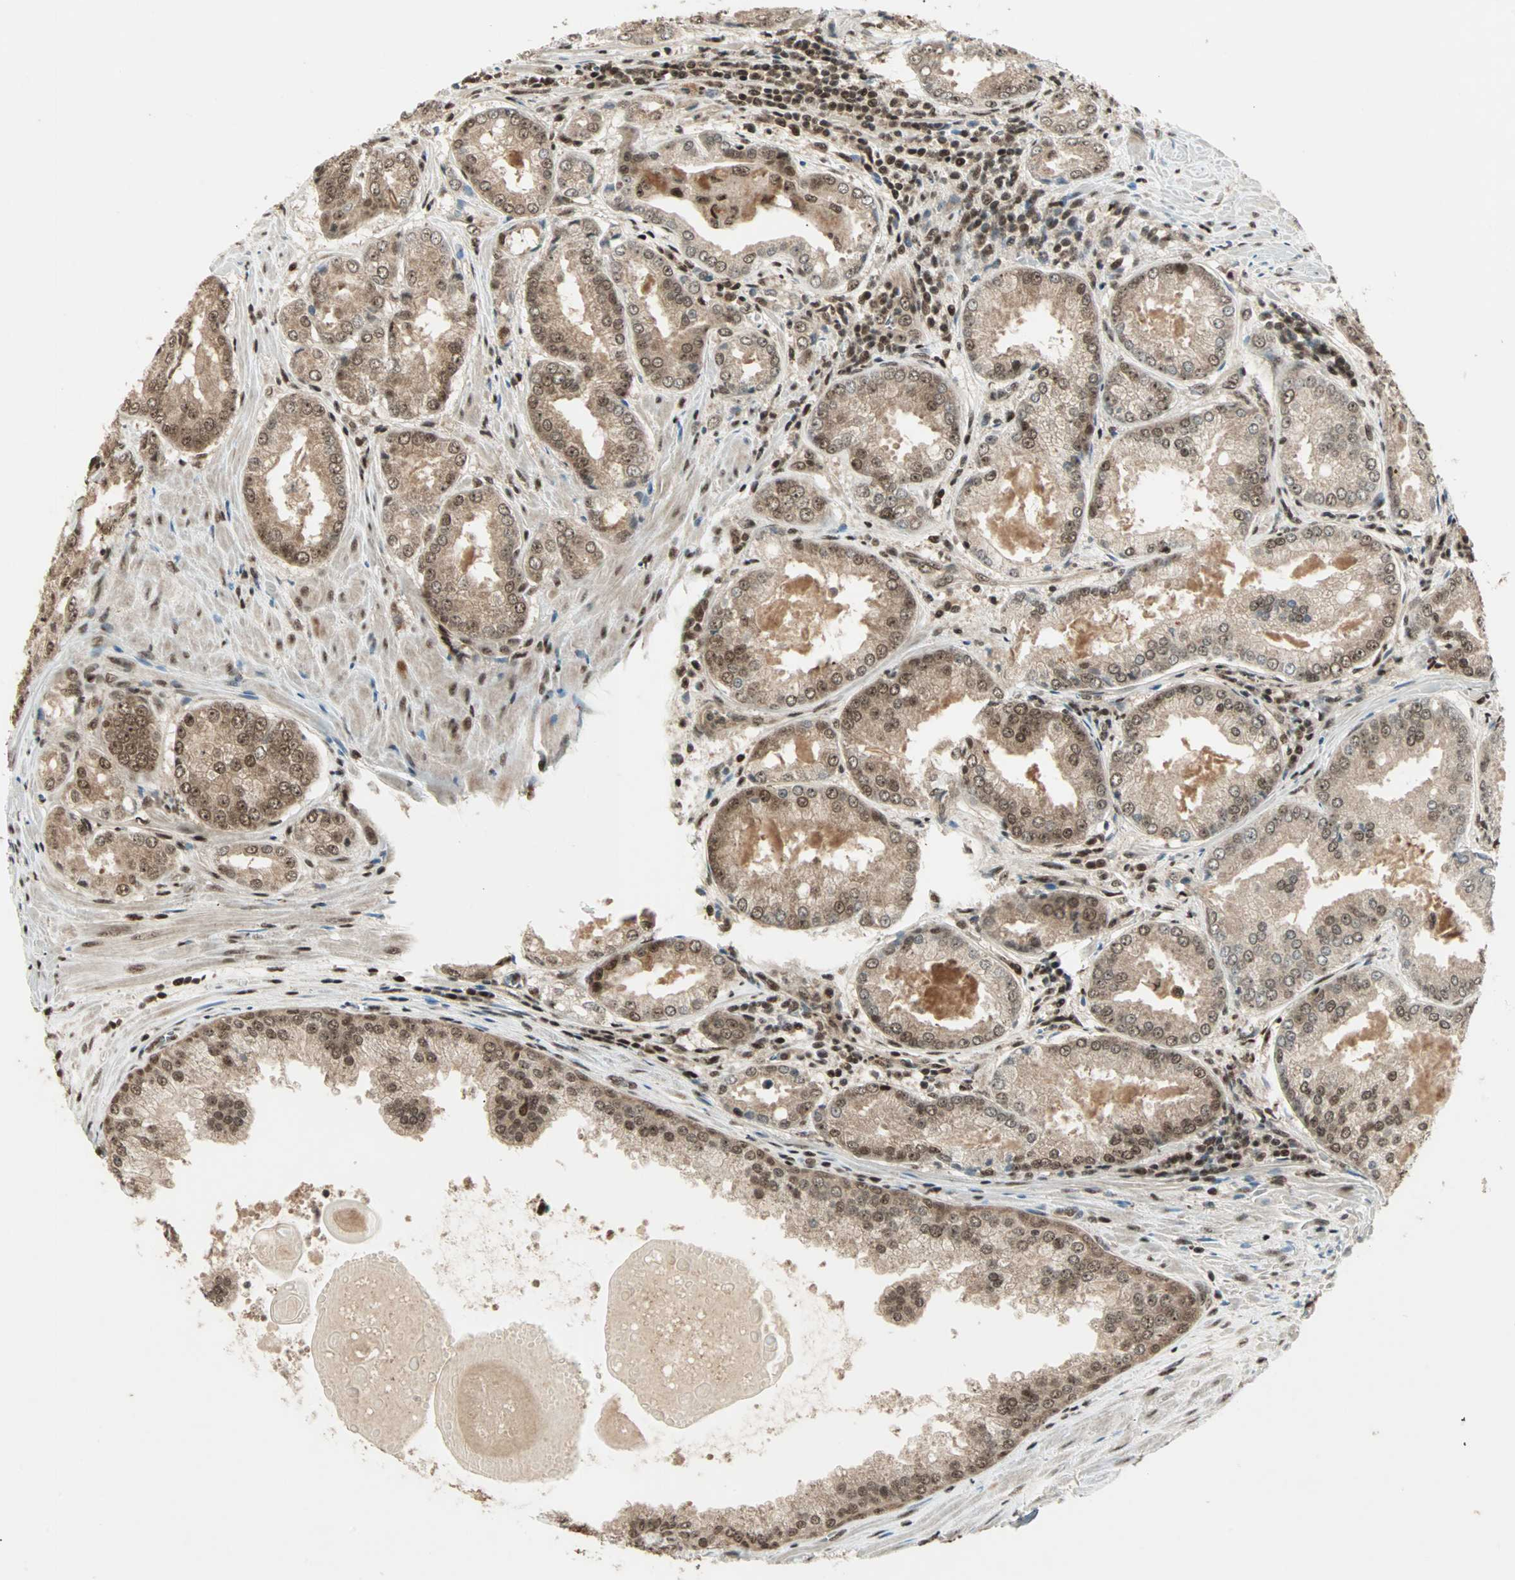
{"staining": {"intensity": "moderate", "quantity": ">75%", "location": "cytoplasmic/membranous,nuclear"}, "tissue": "prostate cancer", "cell_type": "Tumor cells", "image_type": "cancer", "snomed": [{"axis": "morphology", "description": "Adenocarcinoma, Low grade"}, {"axis": "topography", "description": "Prostate"}], "caption": "This is a histology image of immunohistochemistry staining of prostate cancer (adenocarcinoma (low-grade)), which shows moderate expression in the cytoplasmic/membranous and nuclear of tumor cells.", "gene": "ZNF44", "patient": {"sex": "male", "age": 64}}